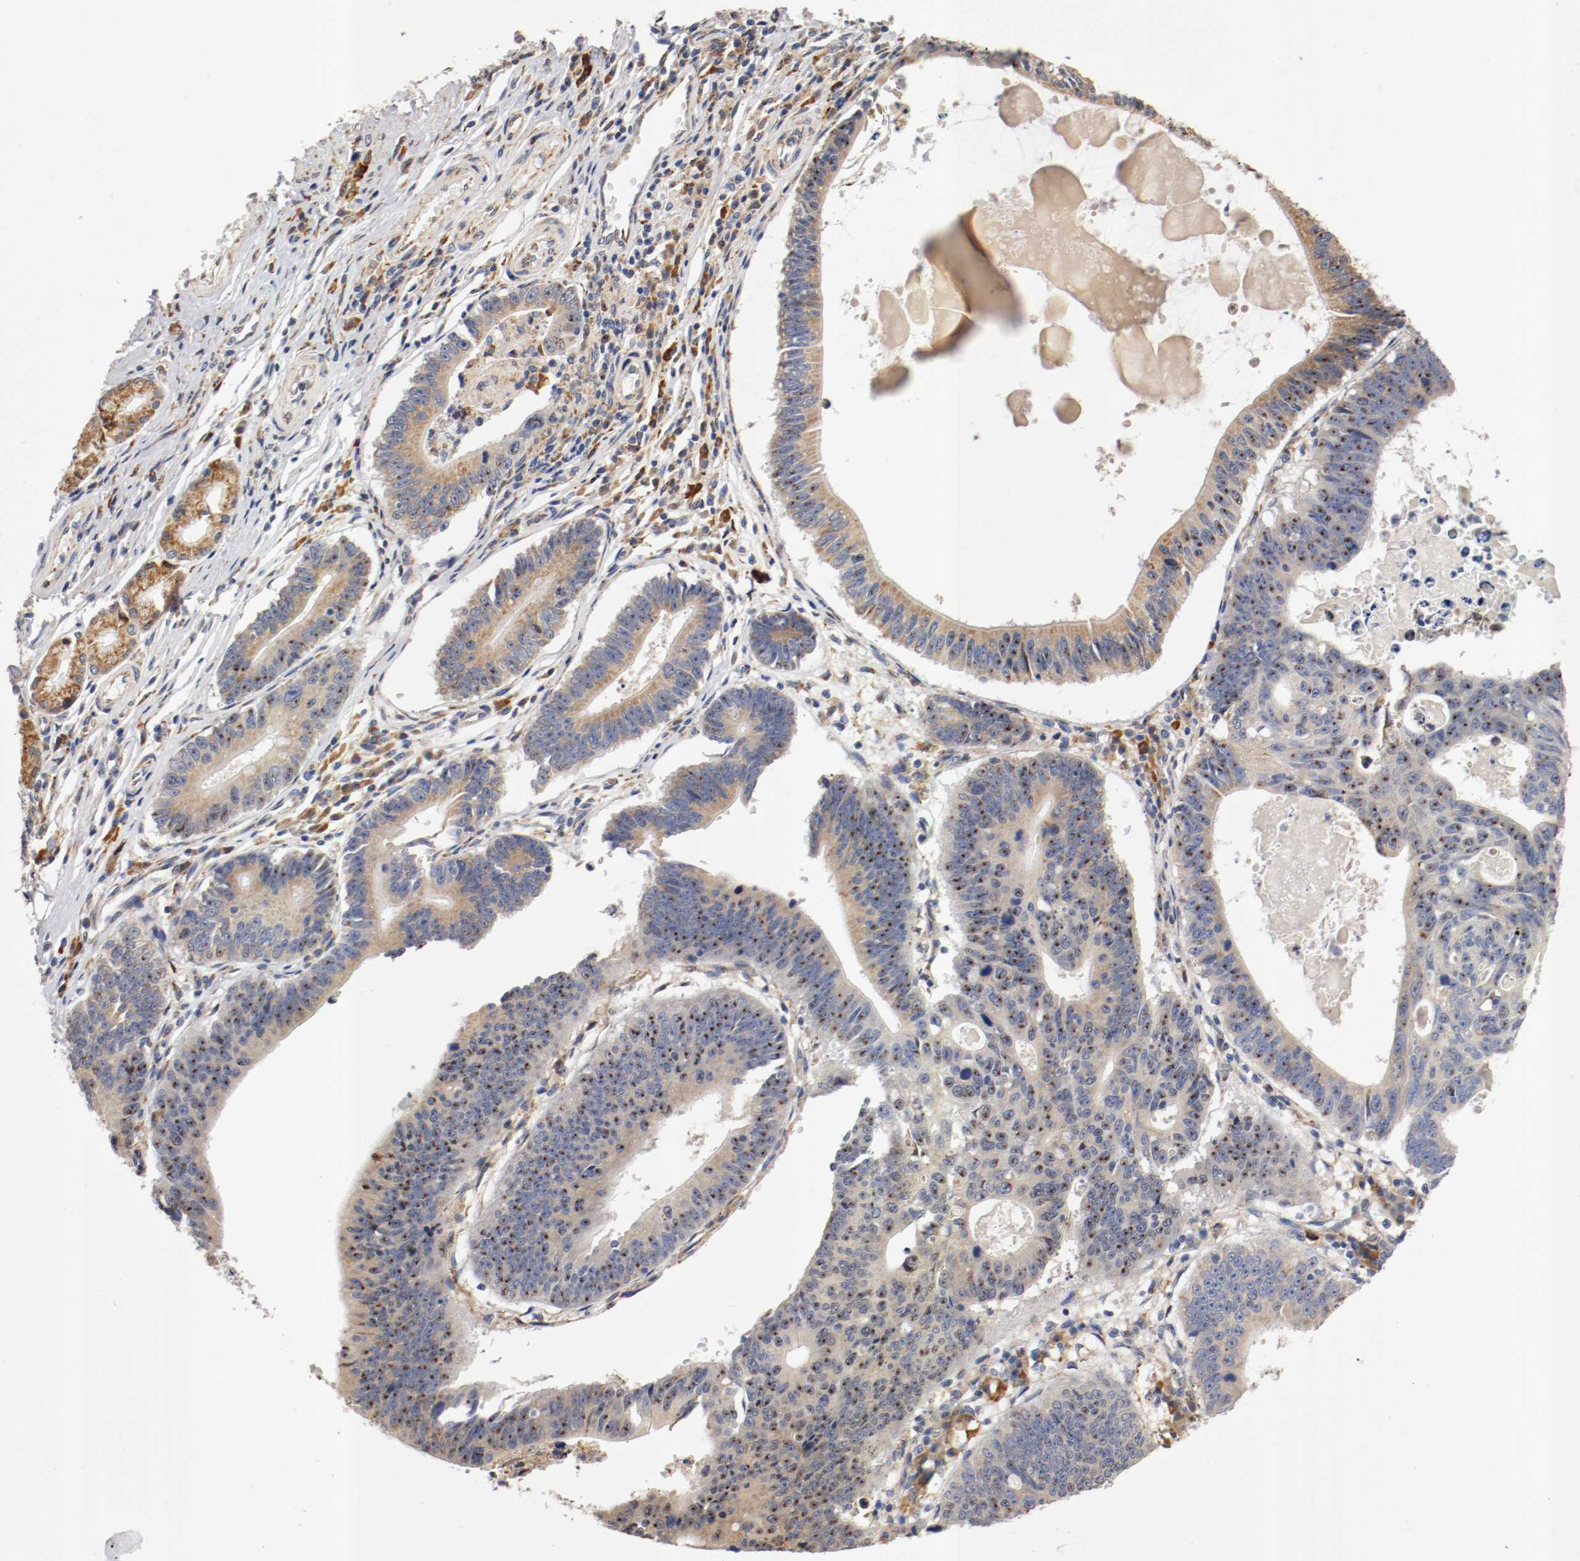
{"staining": {"intensity": "moderate", "quantity": ">75%", "location": "cytoplasmic/membranous"}, "tissue": "stomach cancer", "cell_type": "Tumor cells", "image_type": "cancer", "snomed": [{"axis": "morphology", "description": "Adenocarcinoma, NOS"}, {"axis": "topography", "description": "Stomach"}], "caption": "Stomach cancer (adenocarcinoma) stained with a brown dye reveals moderate cytoplasmic/membranous positive positivity in about >75% of tumor cells.", "gene": "TNFSF13", "patient": {"sex": "male", "age": 59}}